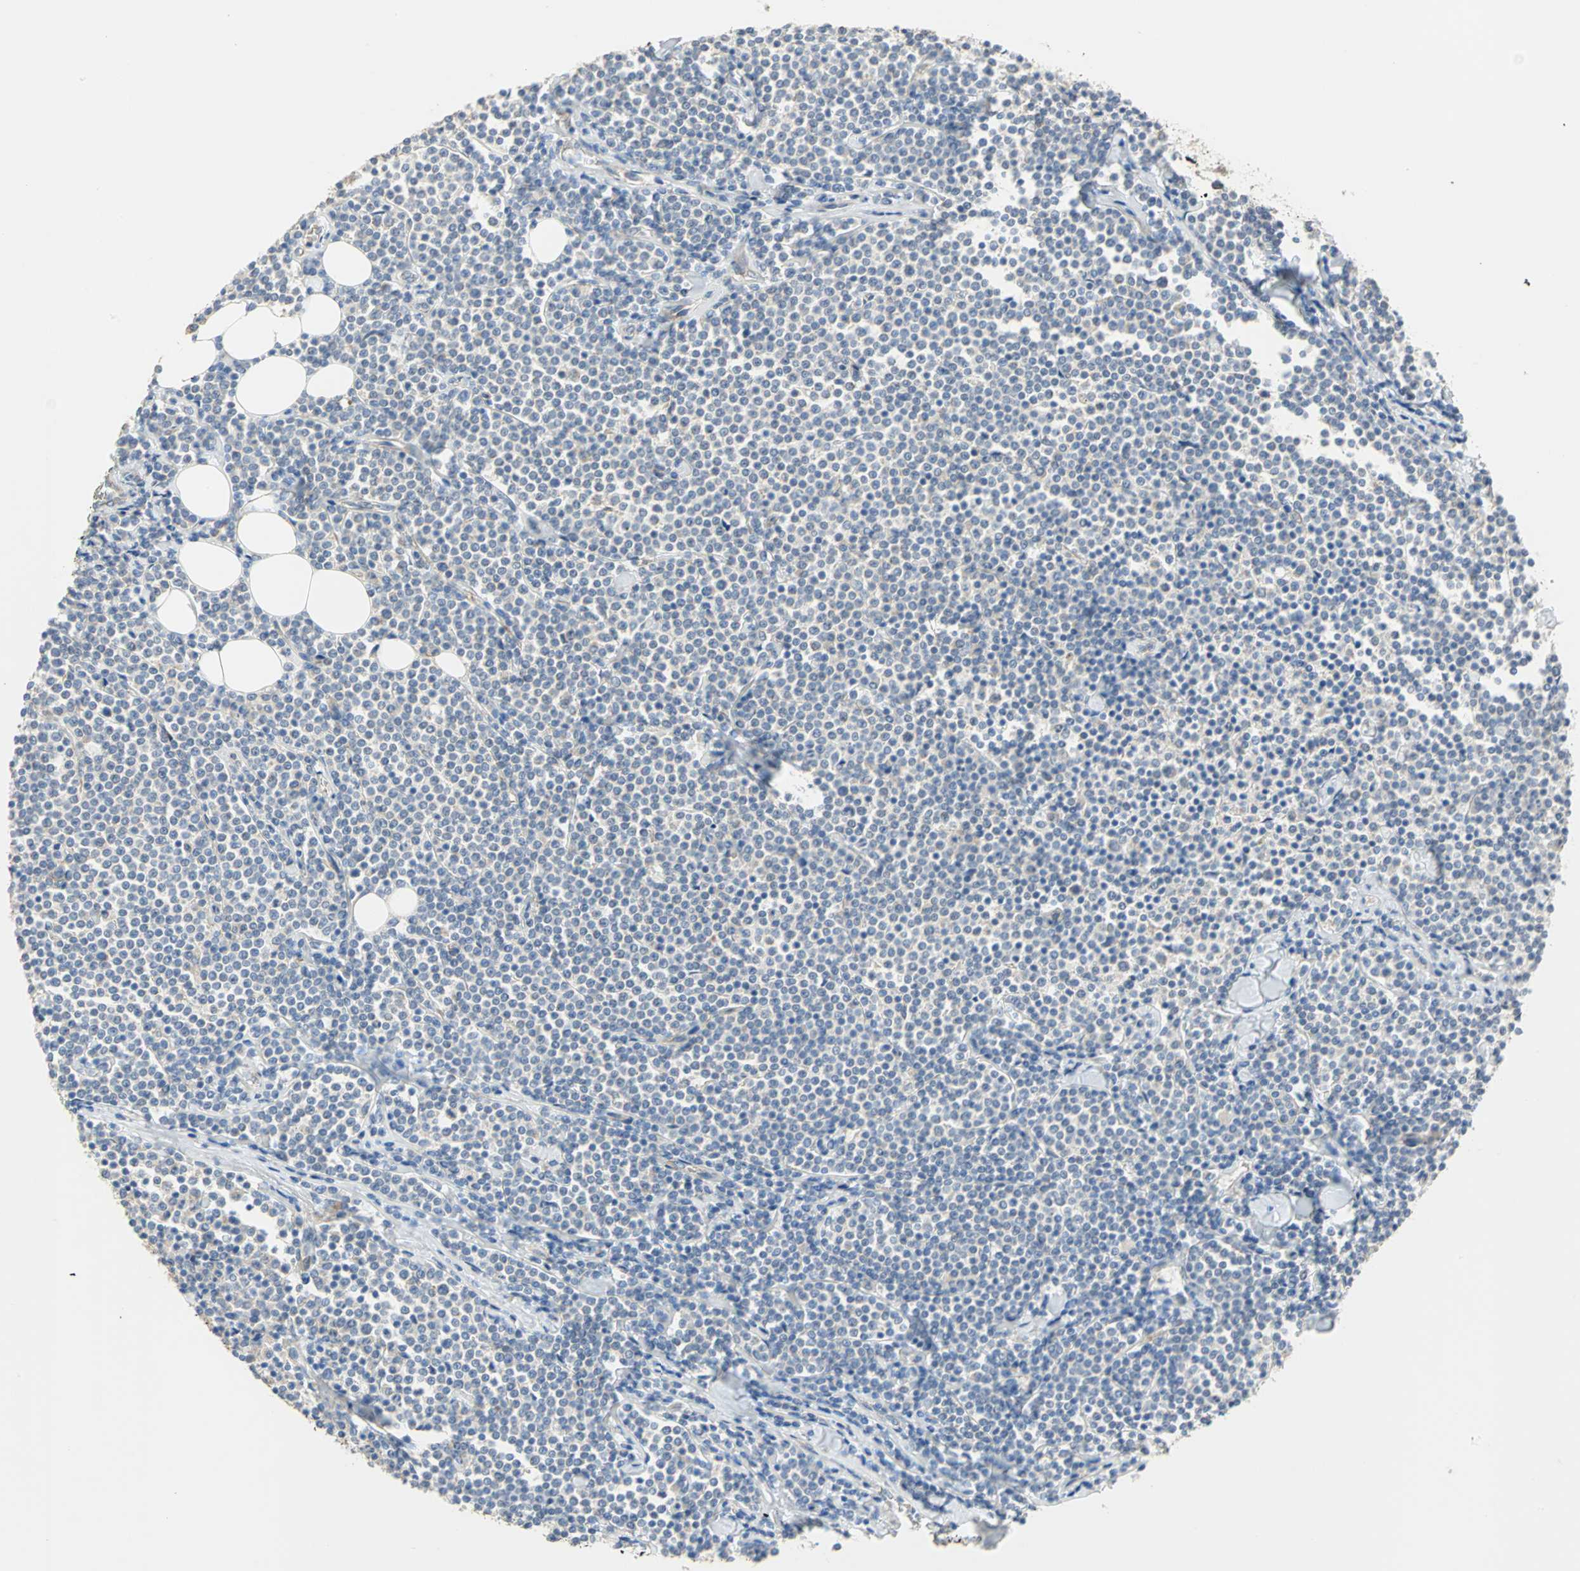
{"staining": {"intensity": "negative", "quantity": "none", "location": "none"}, "tissue": "lymphoma", "cell_type": "Tumor cells", "image_type": "cancer", "snomed": [{"axis": "morphology", "description": "Malignant lymphoma, non-Hodgkin's type, Low grade"}, {"axis": "topography", "description": "Soft tissue"}], "caption": "Tumor cells are negative for protein expression in human lymphoma.", "gene": "HTR1F", "patient": {"sex": "male", "age": 92}}